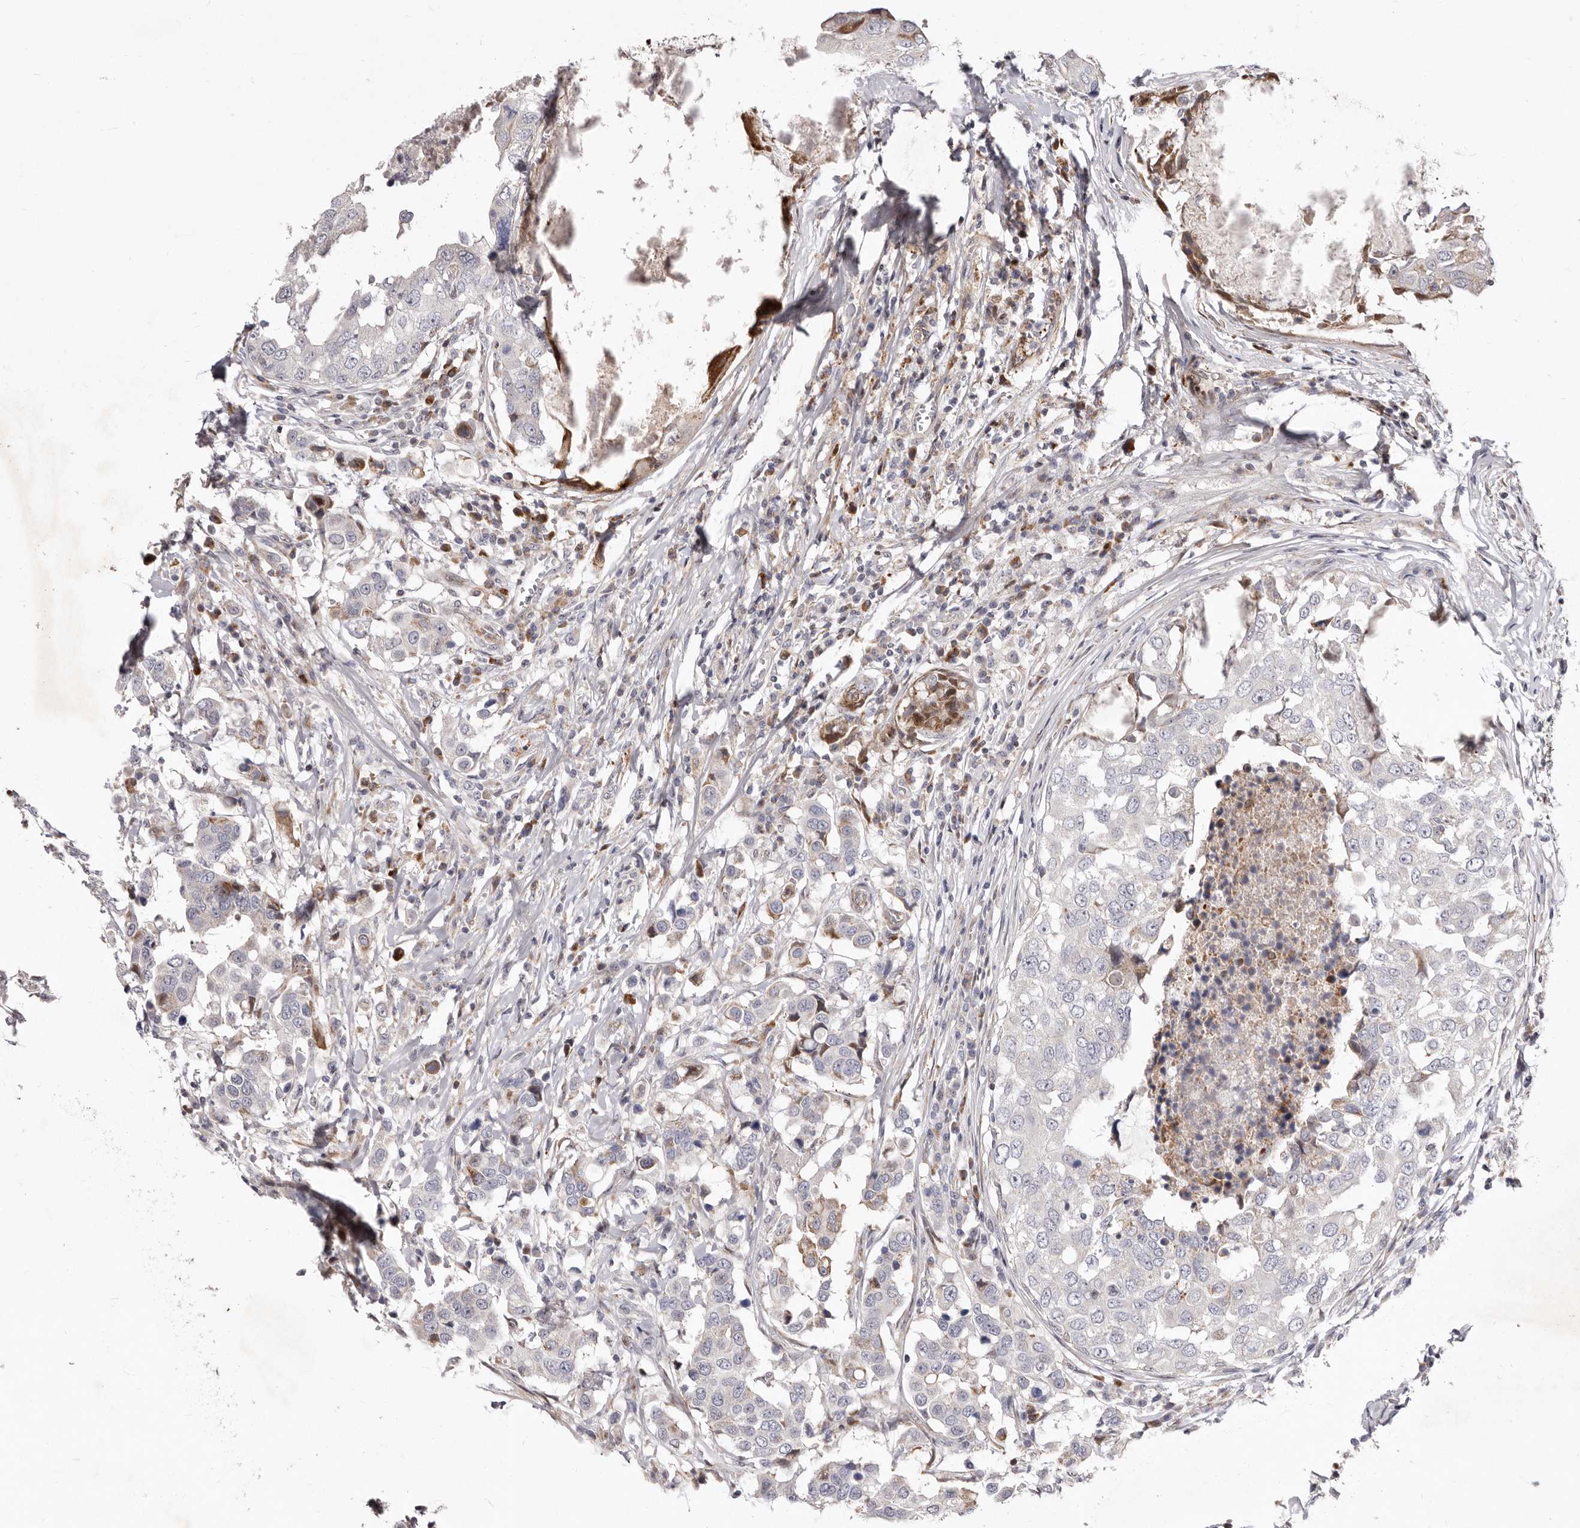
{"staining": {"intensity": "weak", "quantity": "<25%", "location": "cytoplasmic/membranous"}, "tissue": "breast cancer", "cell_type": "Tumor cells", "image_type": "cancer", "snomed": [{"axis": "morphology", "description": "Duct carcinoma"}, {"axis": "topography", "description": "Breast"}], "caption": "Tumor cells show no significant protein positivity in breast cancer (intraductal carcinoma).", "gene": "NUBPL", "patient": {"sex": "female", "age": 27}}